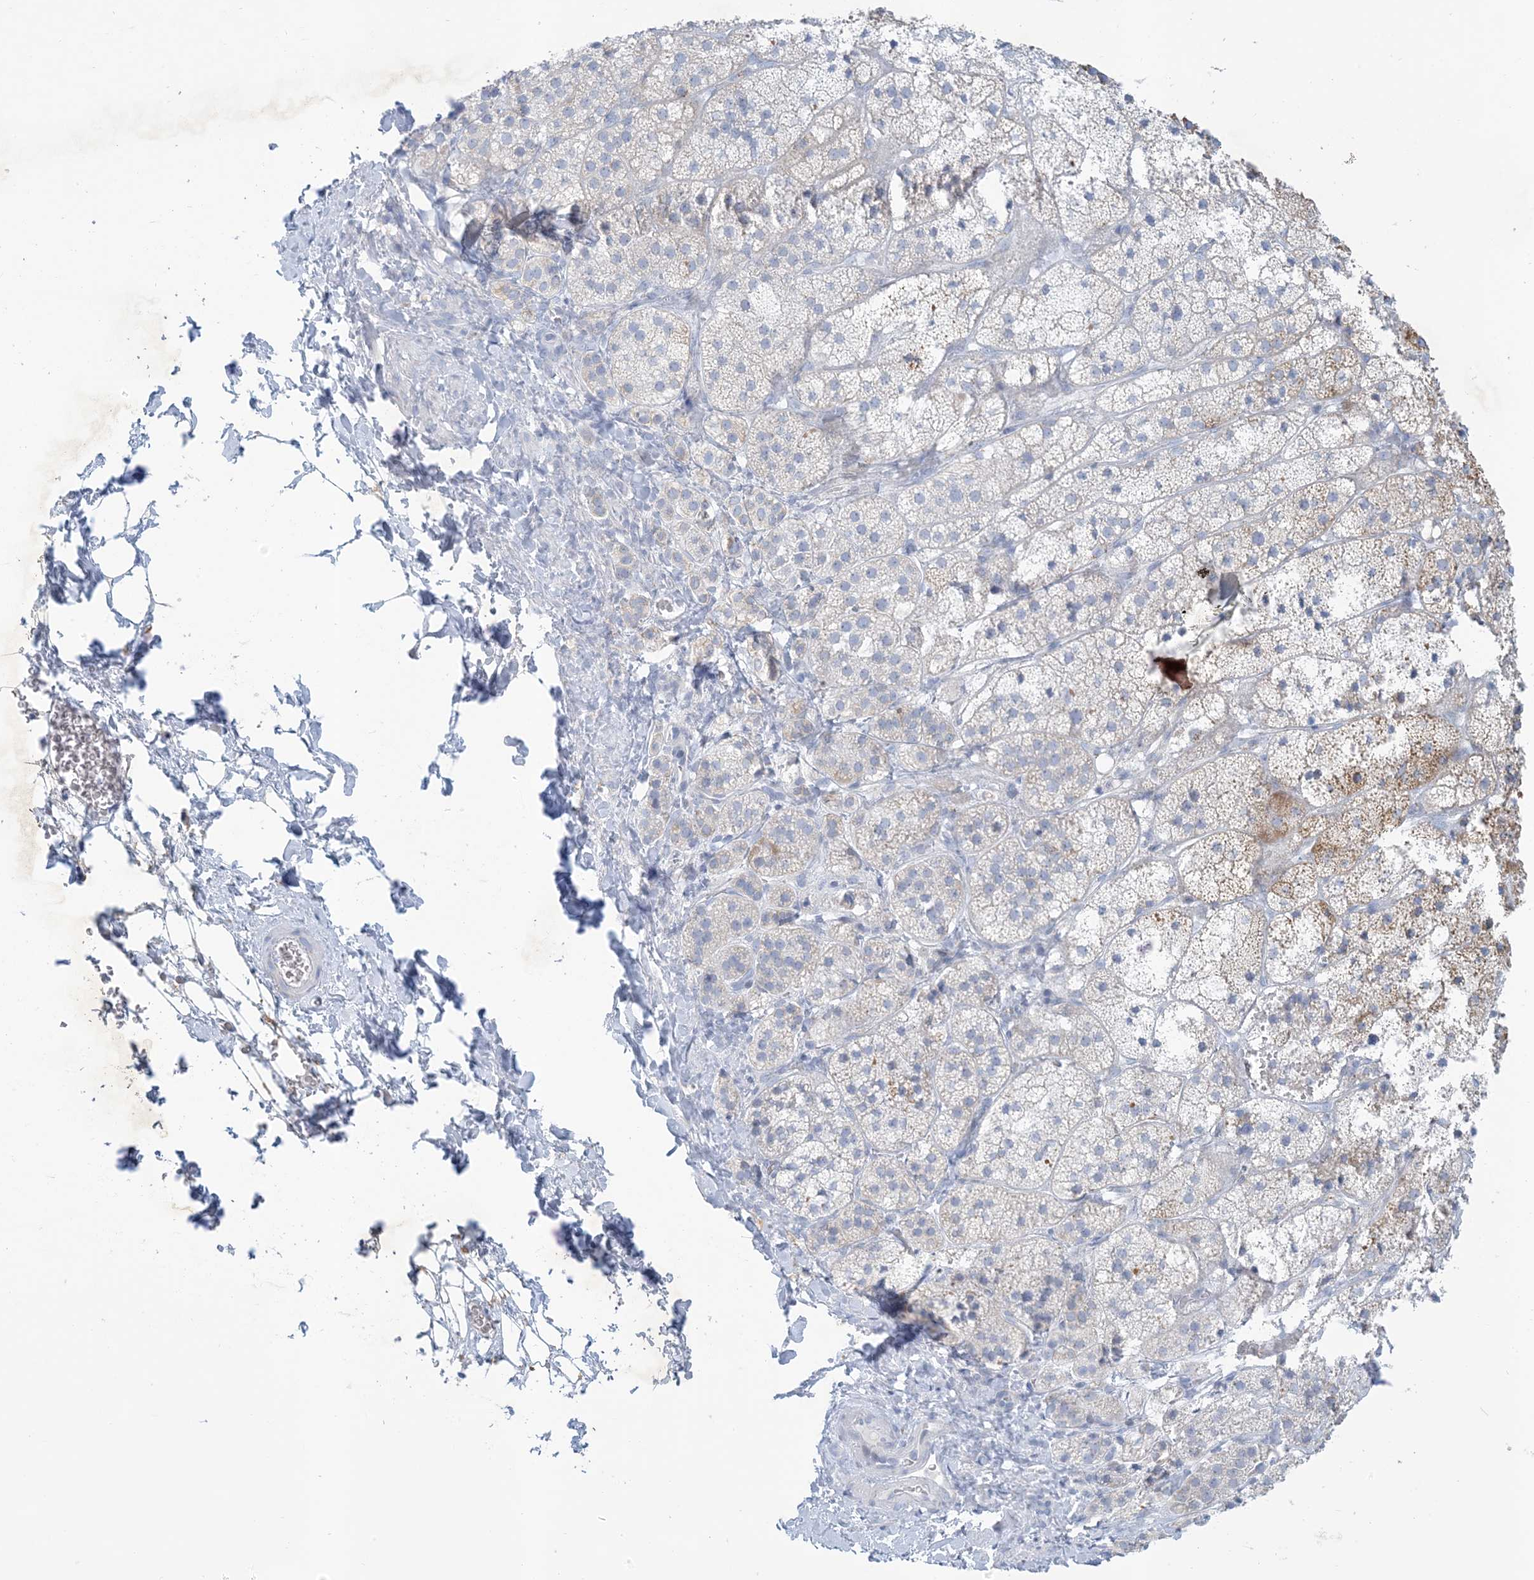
{"staining": {"intensity": "moderate", "quantity": ">75%", "location": "cytoplasmic/membranous"}, "tissue": "adrenal gland", "cell_type": "Glandular cells", "image_type": "normal", "snomed": [{"axis": "morphology", "description": "Normal tissue, NOS"}, {"axis": "topography", "description": "Adrenal gland"}], "caption": "Brown immunohistochemical staining in normal human adrenal gland exhibits moderate cytoplasmic/membranous staining in about >75% of glandular cells.", "gene": "ZDHHC4", "patient": {"sex": "female", "age": 44}}